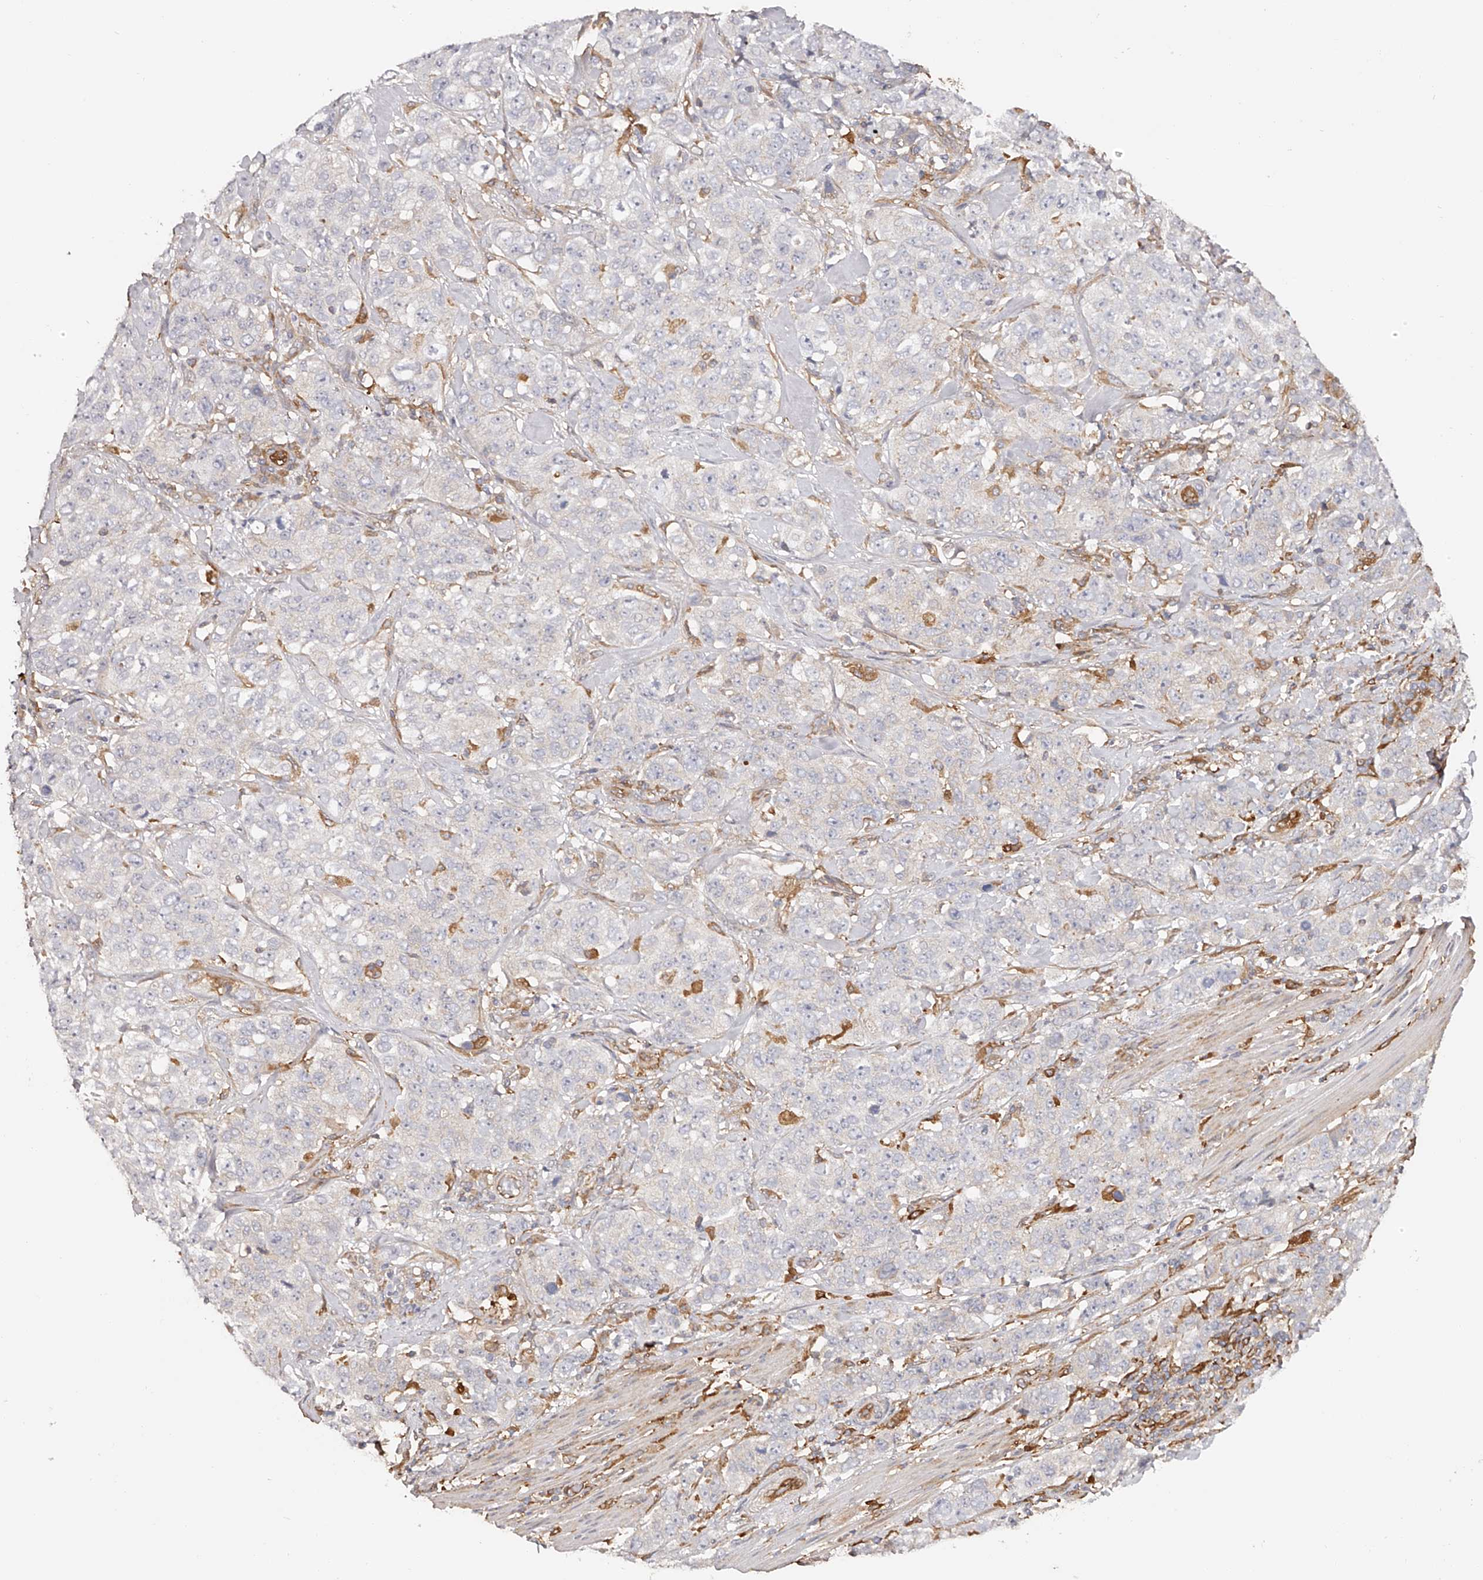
{"staining": {"intensity": "negative", "quantity": "none", "location": "none"}, "tissue": "stomach cancer", "cell_type": "Tumor cells", "image_type": "cancer", "snomed": [{"axis": "morphology", "description": "Adenocarcinoma, NOS"}, {"axis": "topography", "description": "Stomach"}], "caption": "This is an IHC micrograph of stomach cancer. There is no expression in tumor cells.", "gene": "LAP3", "patient": {"sex": "male", "age": 48}}